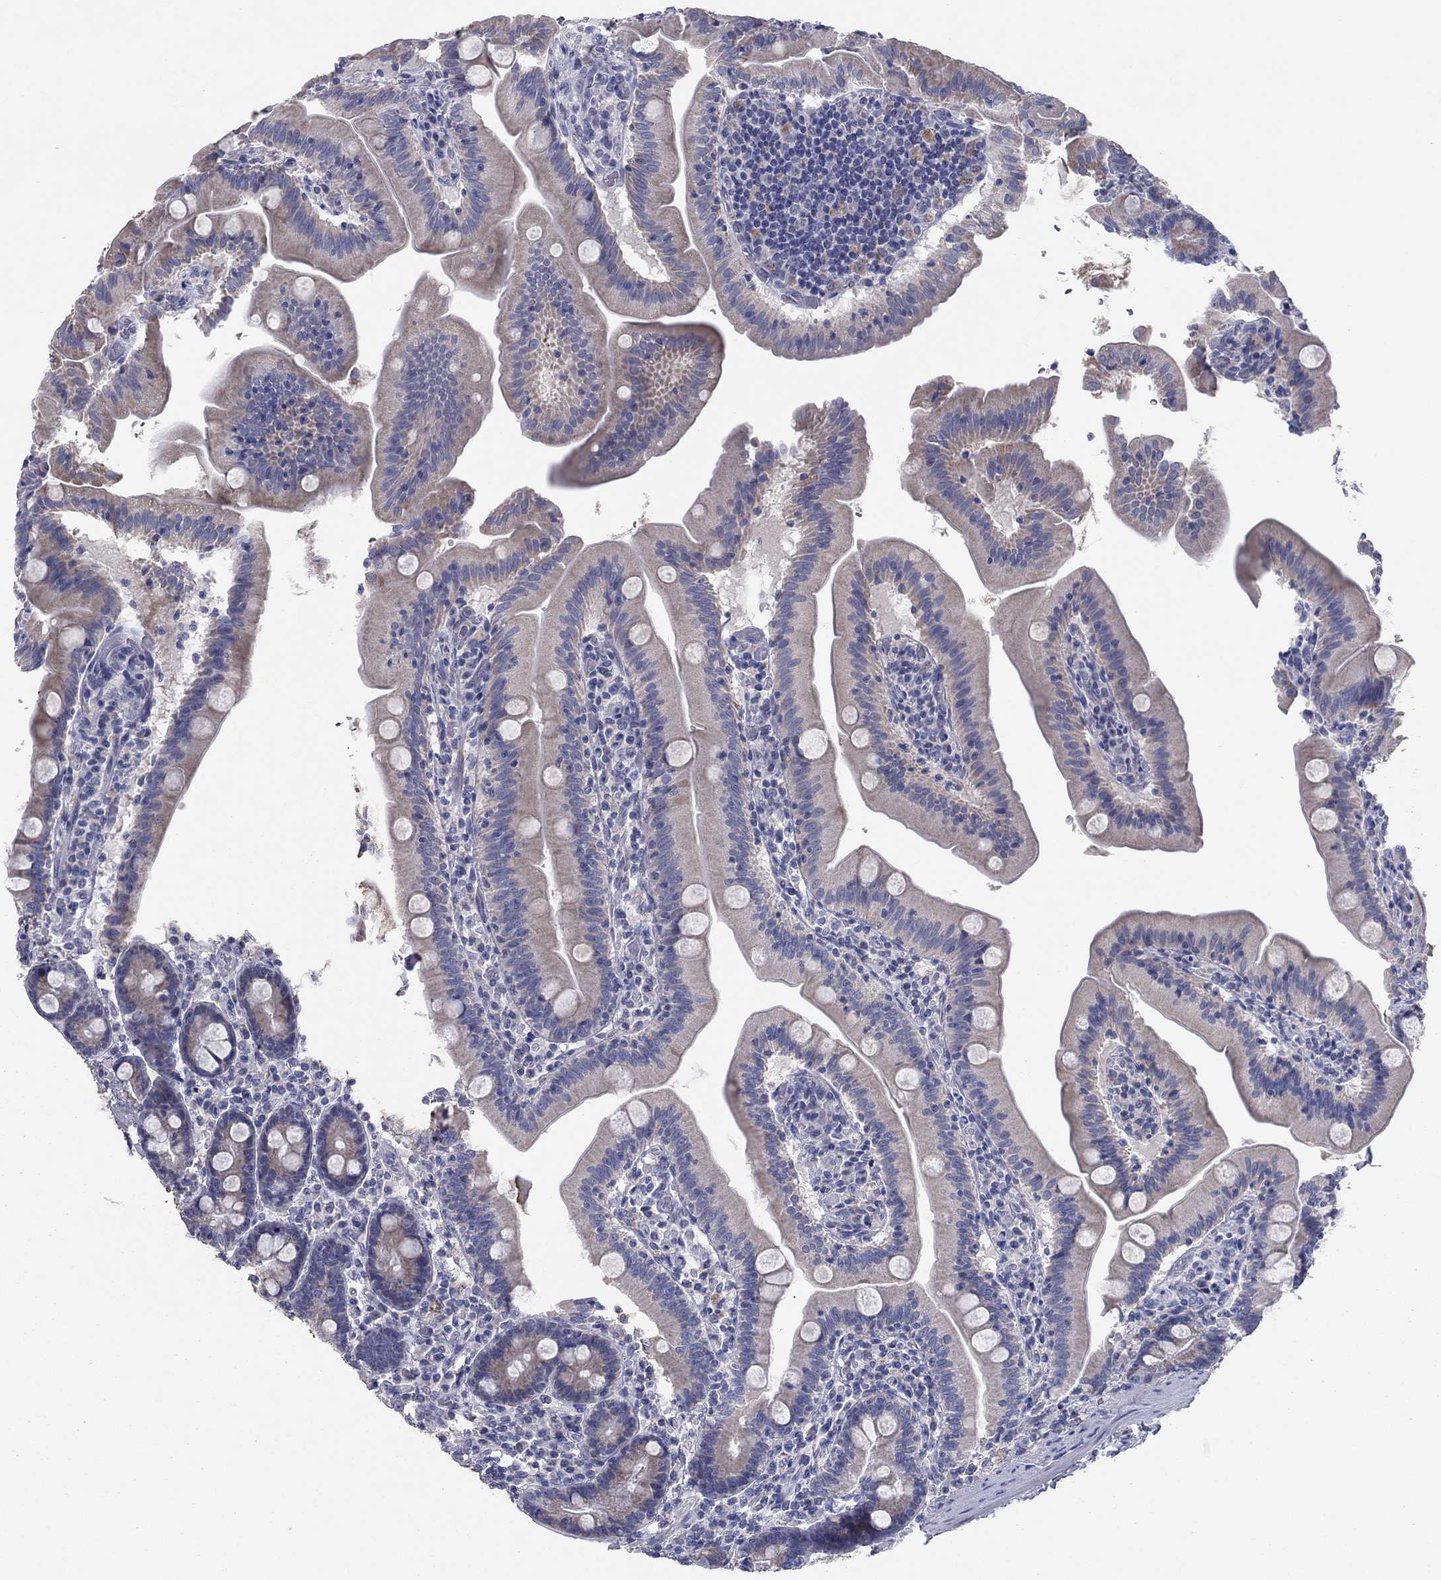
{"staining": {"intensity": "weak", "quantity": ">75%", "location": "cytoplasmic/membranous"}, "tissue": "small intestine", "cell_type": "Glandular cells", "image_type": "normal", "snomed": [{"axis": "morphology", "description": "Normal tissue, NOS"}, {"axis": "topography", "description": "Small intestine"}], "caption": "This image shows immunohistochemistry staining of unremarkable small intestine, with low weak cytoplasmic/membranous positivity in about >75% of glandular cells.", "gene": "PTGDS", "patient": {"sex": "male", "age": 37}}